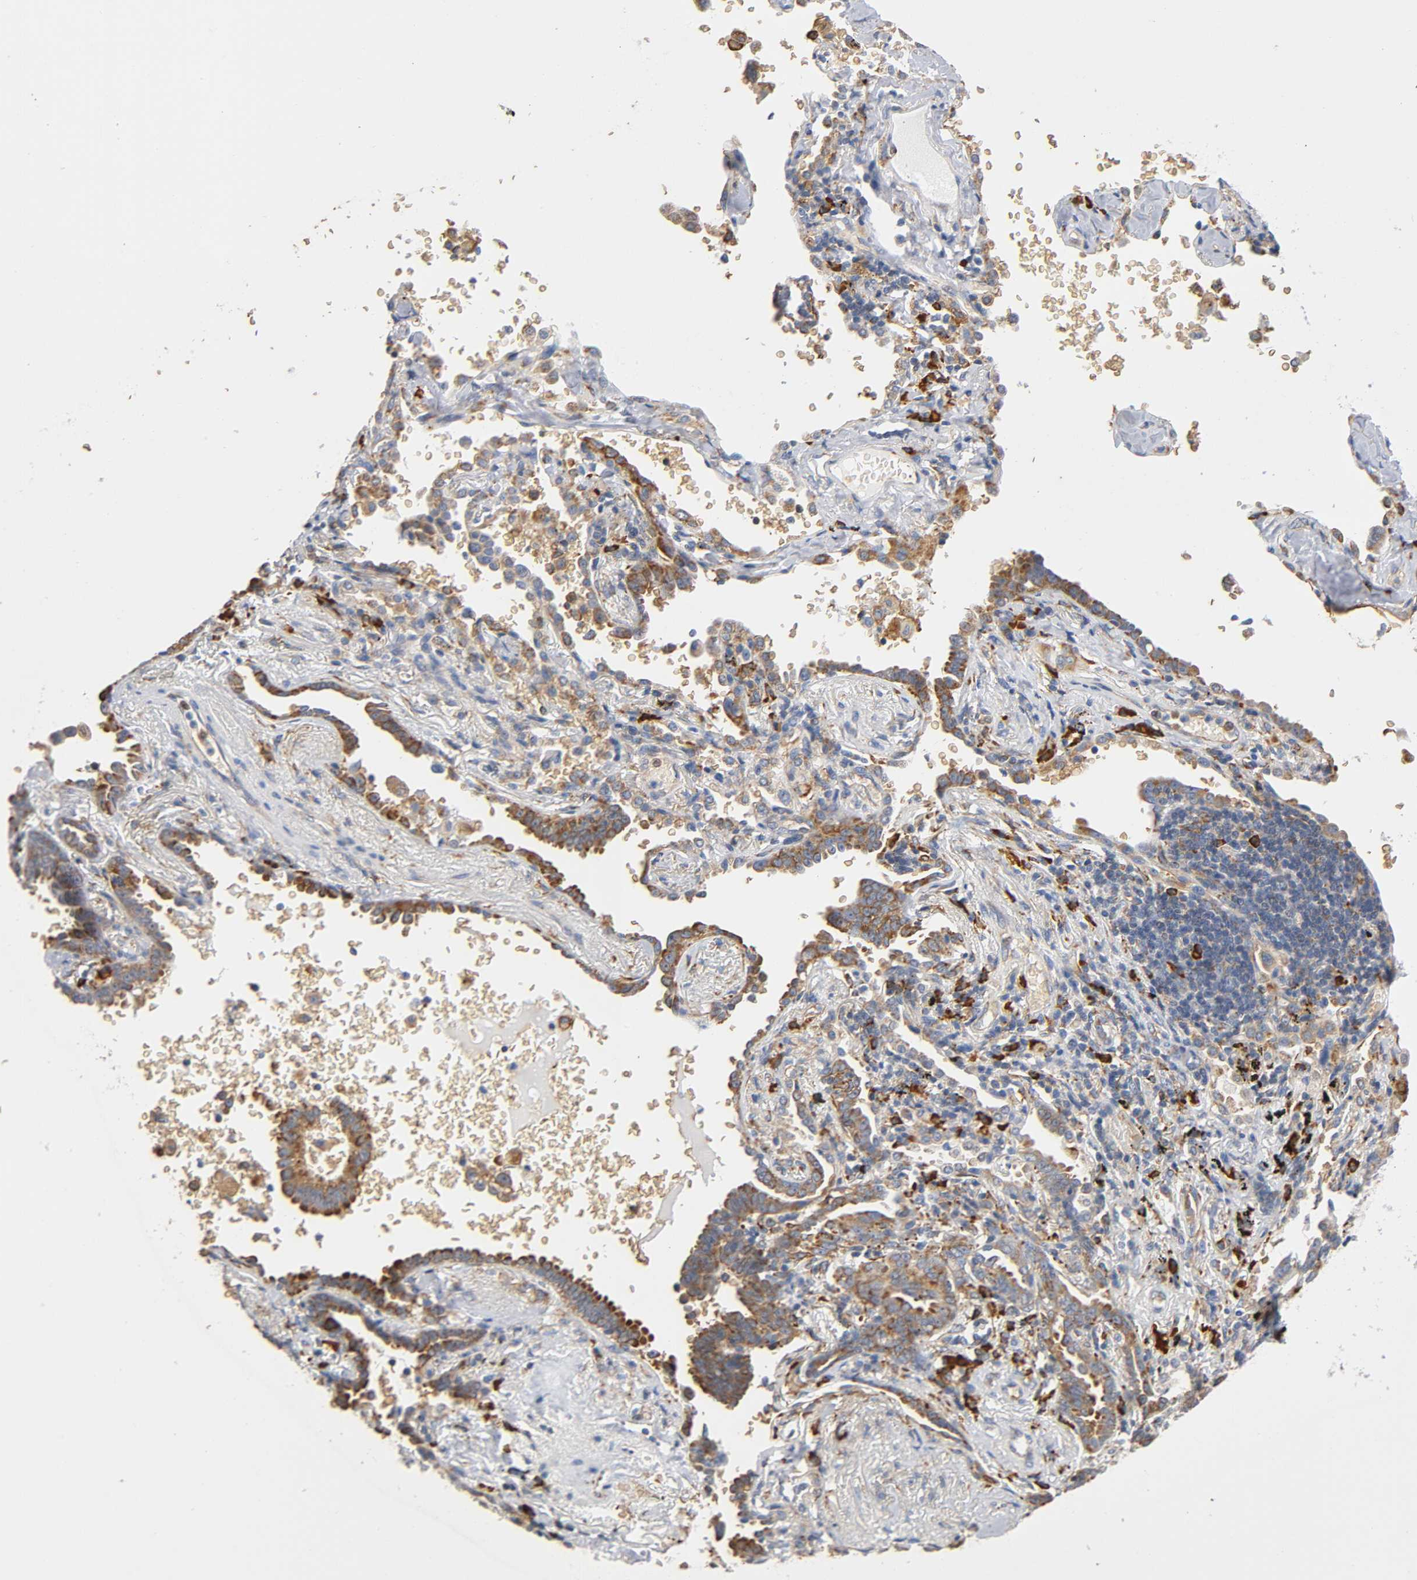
{"staining": {"intensity": "moderate", "quantity": ">75%", "location": "cytoplasmic/membranous"}, "tissue": "lung cancer", "cell_type": "Tumor cells", "image_type": "cancer", "snomed": [{"axis": "morphology", "description": "Adenocarcinoma, NOS"}, {"axis": "topography", "description": "Lung"}], "caption": "Immunohistochemical staining of human lung adenocarcinoma displays medium levels of moderate cytoplasmic/membranous staining in approximately >75% of tumor cells.", "gene": "UCKL1", "patient": {"sex": "female", "age": 64}}